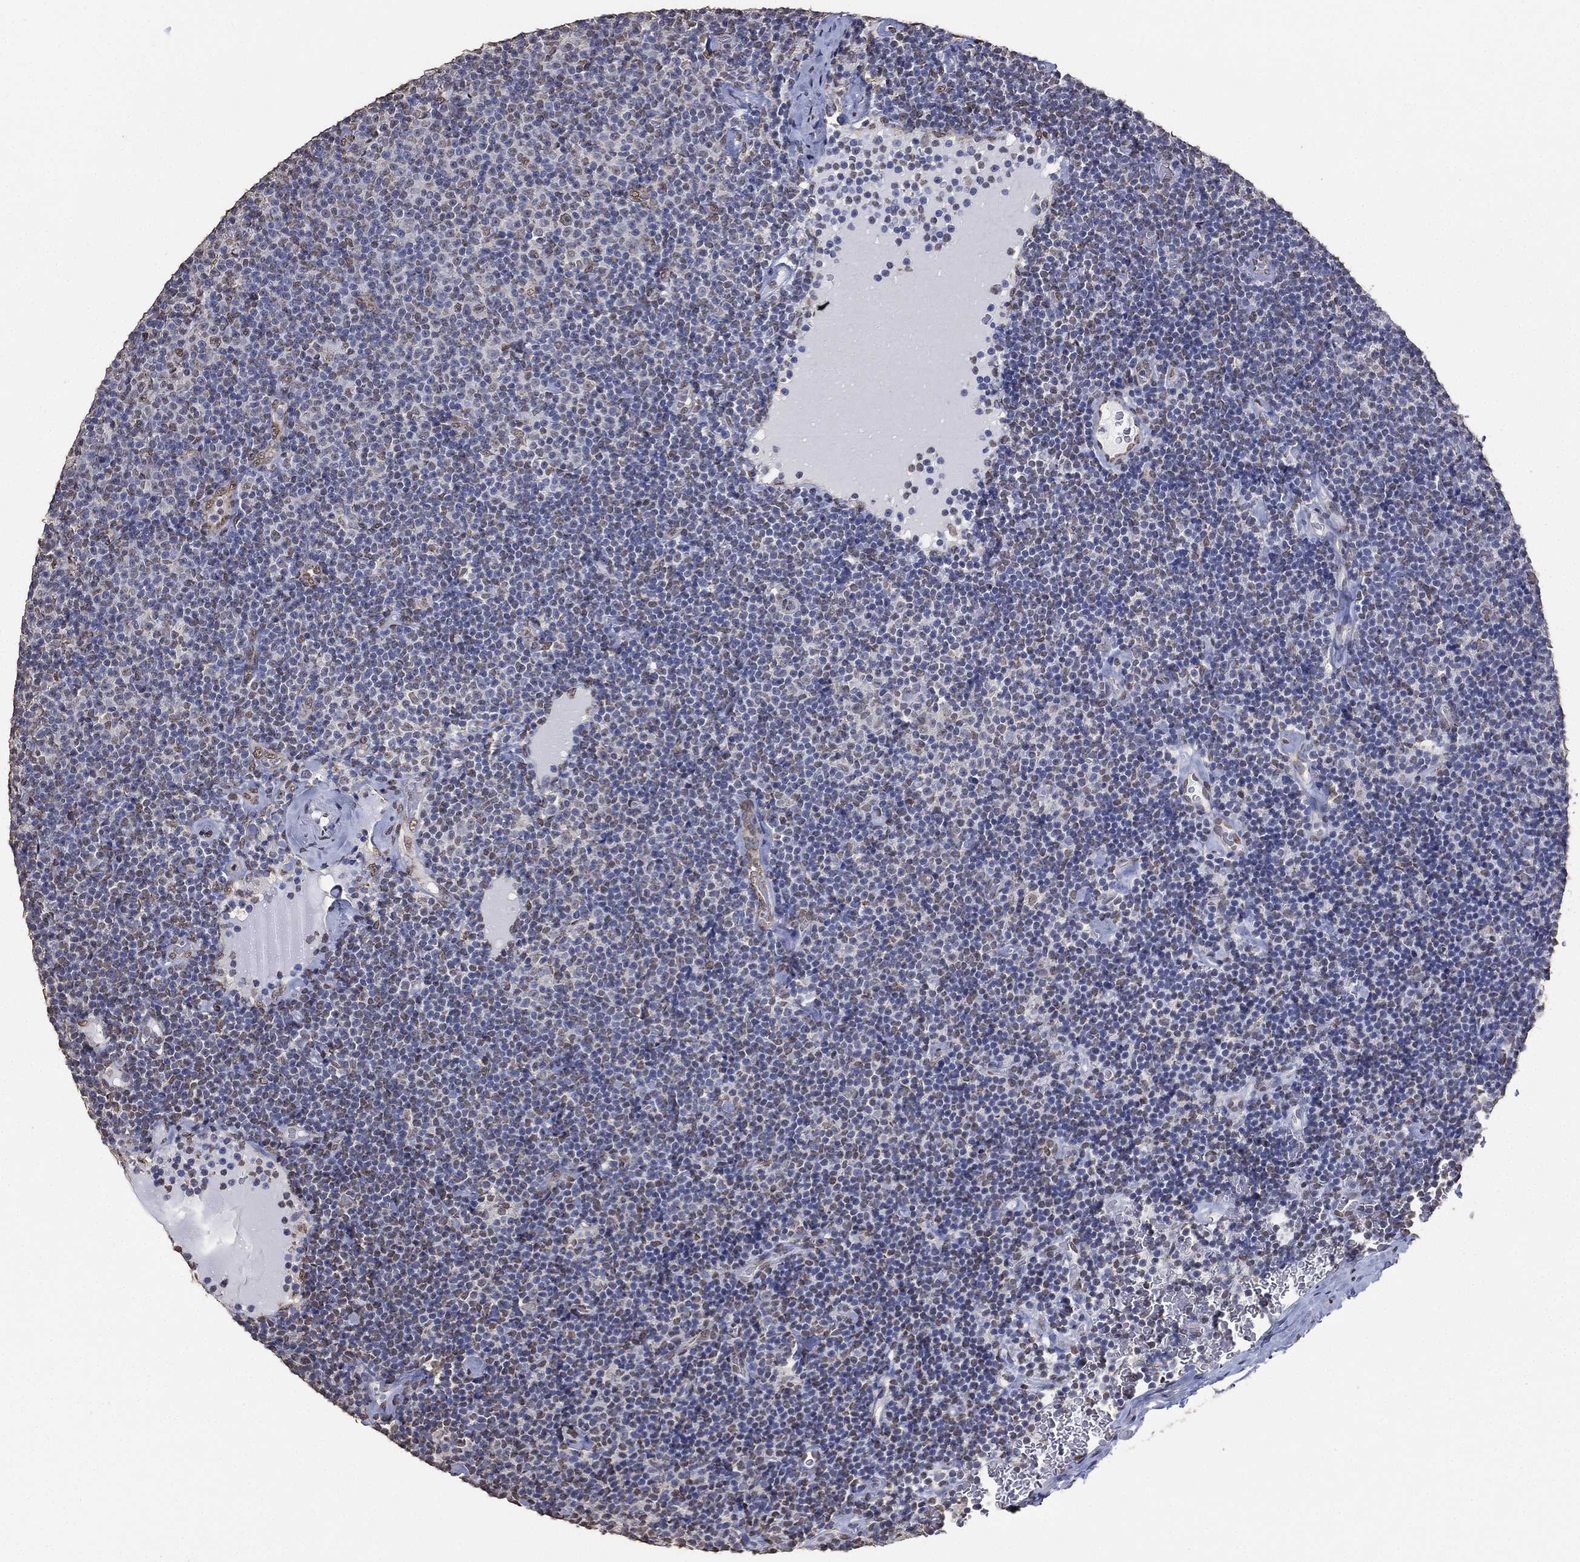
{"staining": {"intensity": "negative", "quantity": "none", "location": "none"}, "tissue": "lymphoma", "cell_type": "Tumor cells", "image_type": "cancer", "snomed": [{"axis": "morphology", "description": "Malignant lymphoma, non-Hodgkin's type, Low grade"}, {"axis": "topography", "description": "Lymph node"}], "caption": "This is a micrograph of immunohistochemistry staining of lymphoma, which shows no staining in tumor cells. Nuclei are stained in blue.", "gene": "ALDH7A1", "patient": {"sex": "male", "age": 81}}